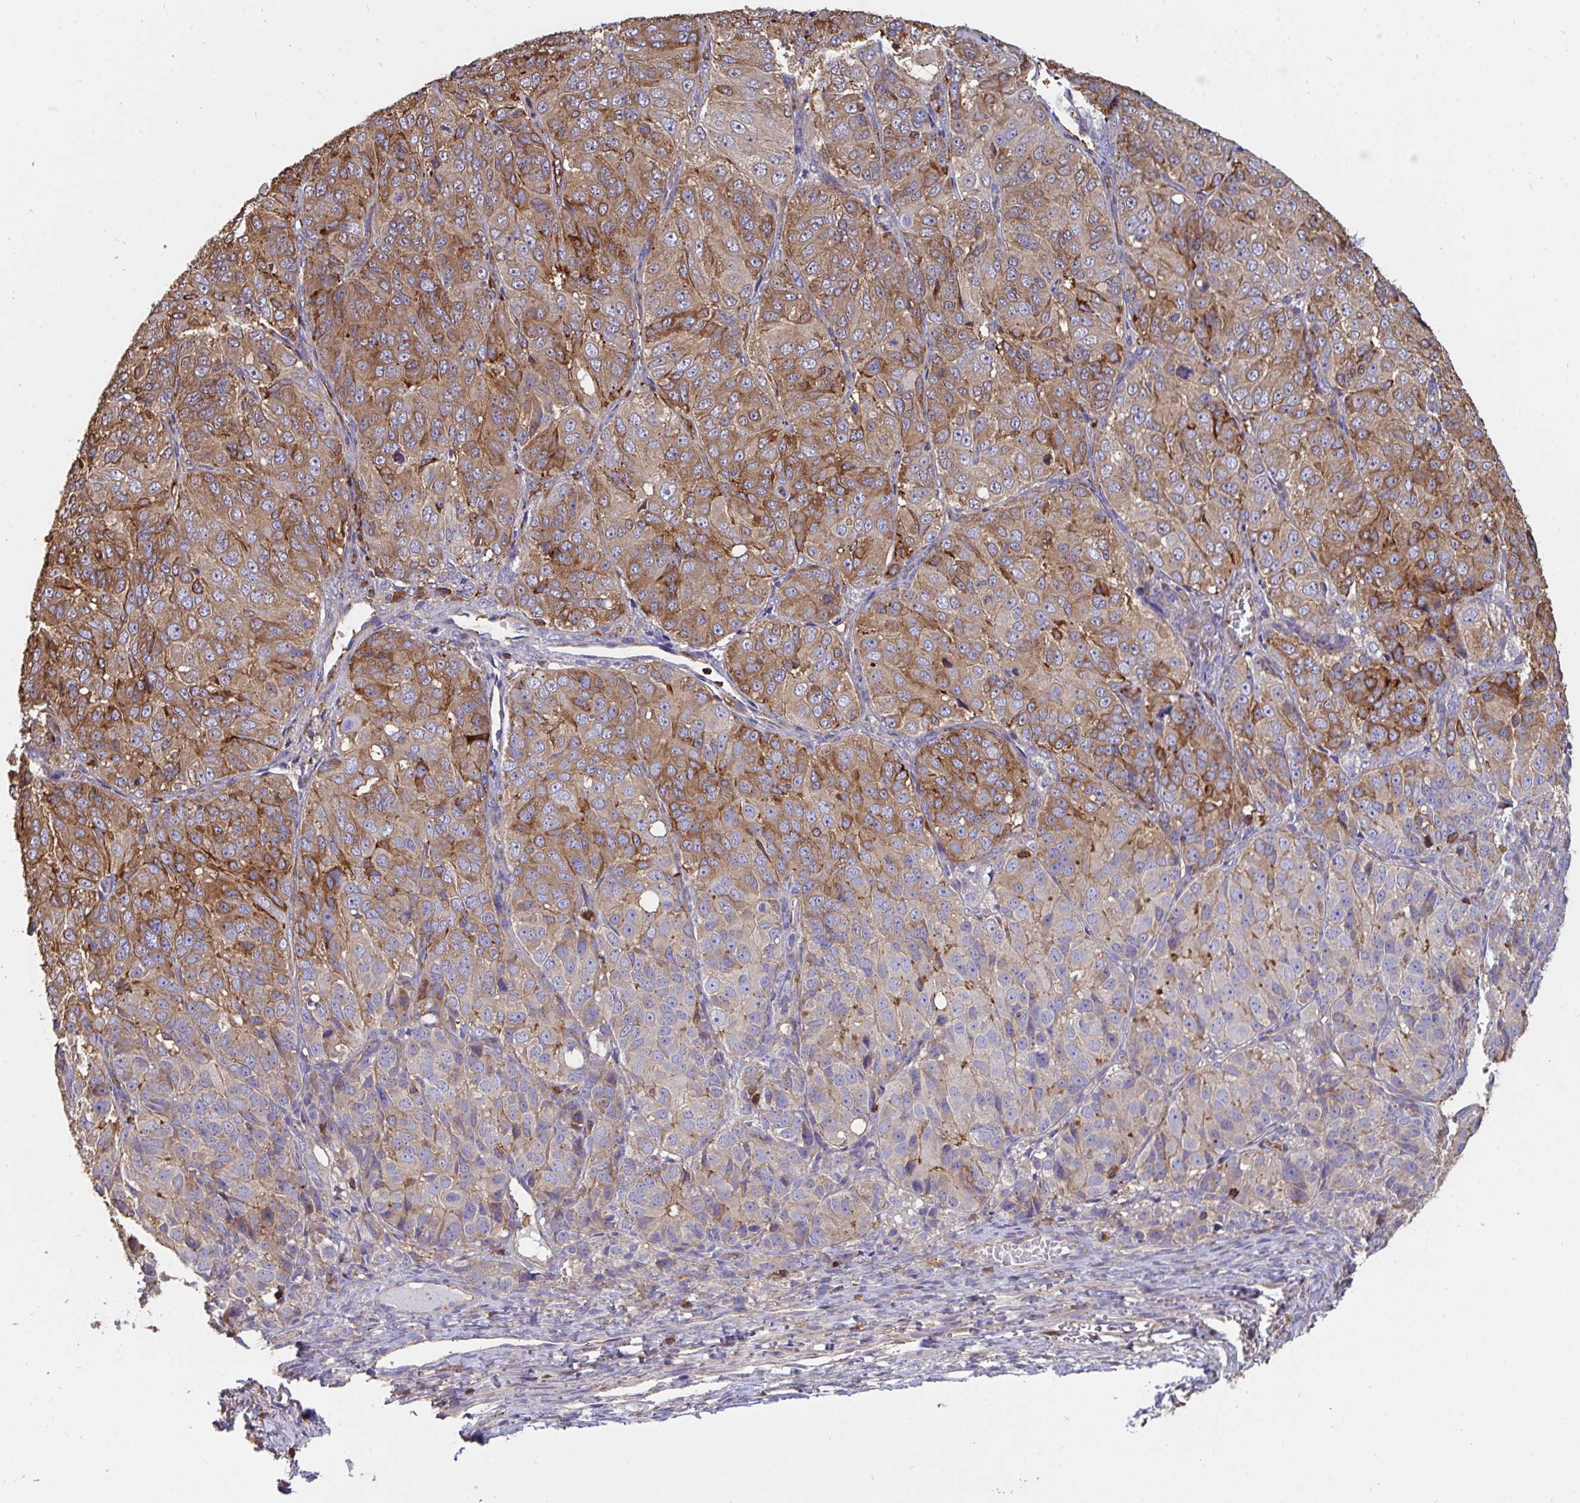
{"staining": {"intensity": "moderate", "quantity": "25%-75%", "location": "cytoplasmic/membranous"}, "tissue": "ovarian cancer", "cell_type": "Tumor cells", "image_type": "cancer", "snomed": [{"axis": "morphology", "description": "Carcinoma, endometroid"}, {"axis": "topography", "description": "Ovary"}], "caption": "High-magnification brightfield microscopy of ovarian cancer stained with DAB (3,3'-diaminobenzidine) (brown) and counterstained with hematoxylin (blue). tumor cells exhibit moderate cytoplasmic/membranous expression is seen in about25%-75% of cells. (Stains: DAB (3,3'-diaminobenzidine) in brown, nuclei in blue, Microscopy: brightfield microscopy at high magnification).", "gene": "CFL1", "patient": {"sex": "female", "age": 51}}